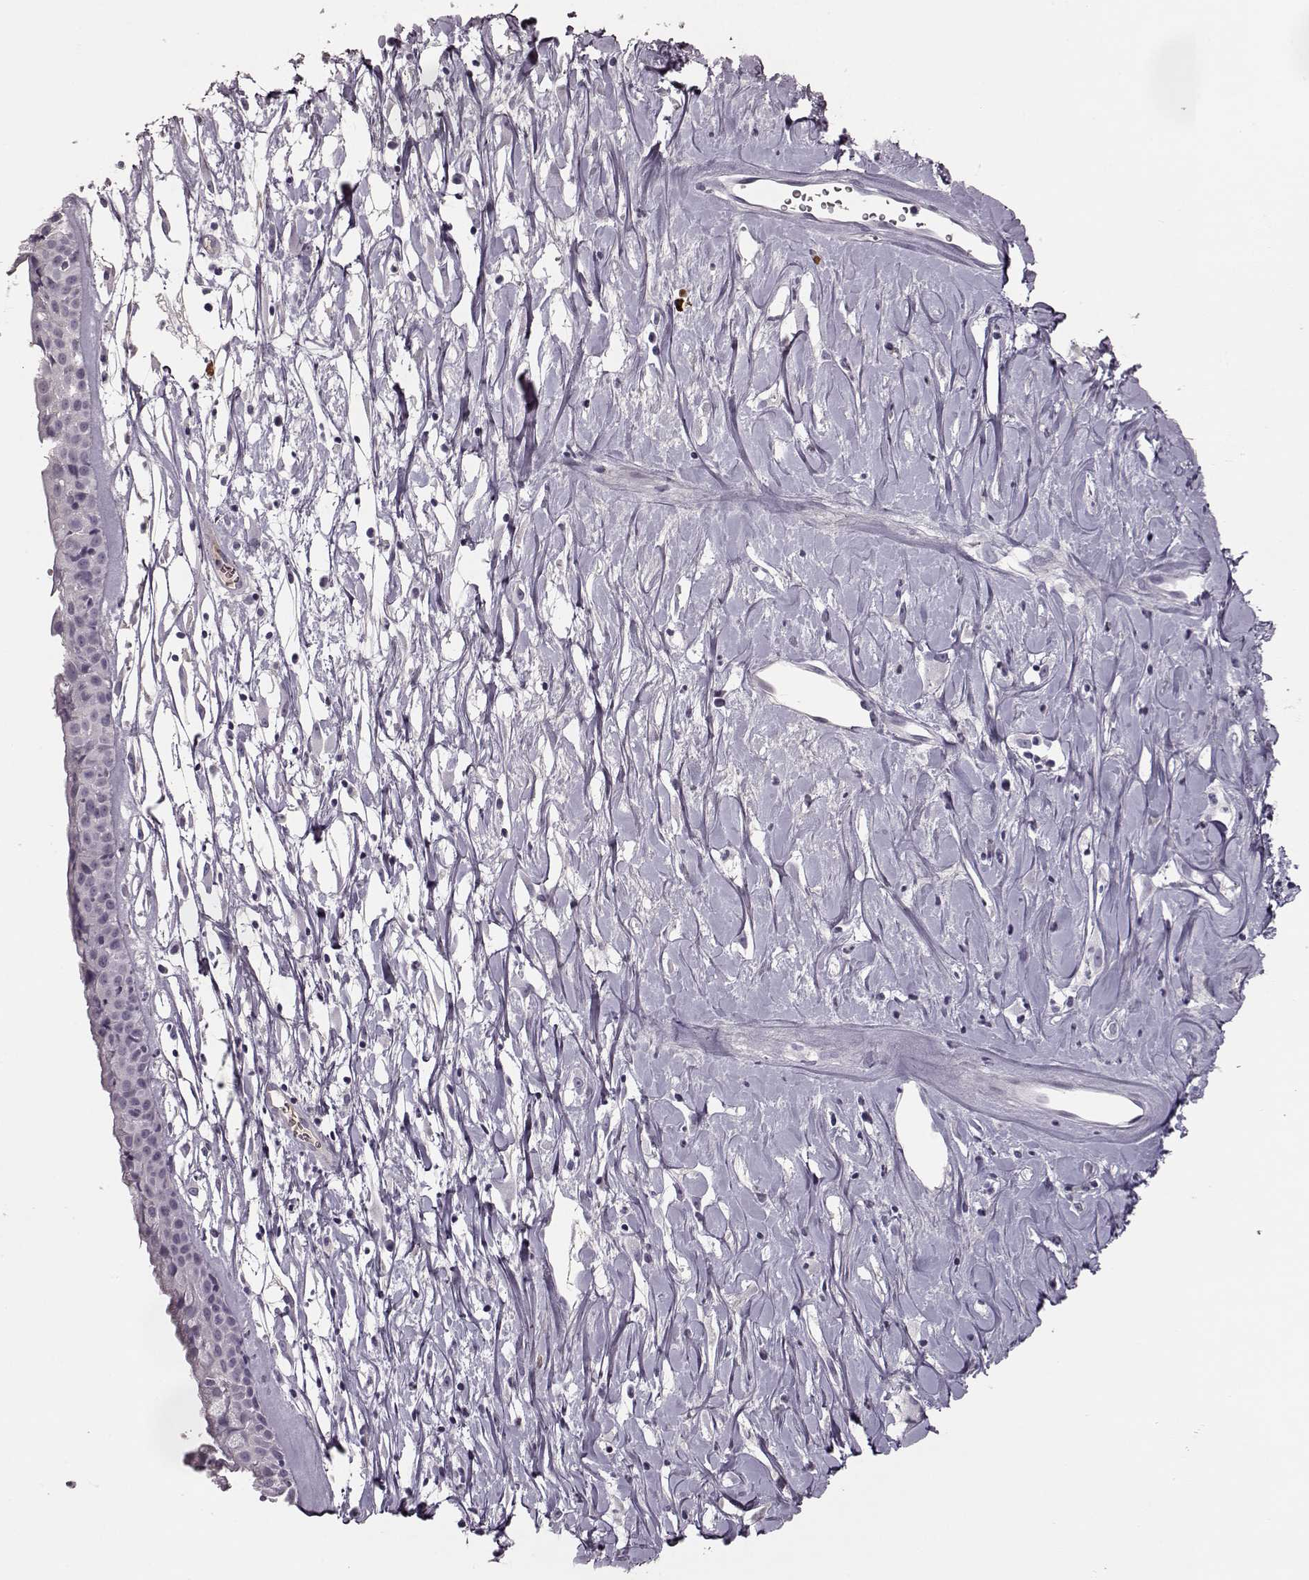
{"staining": {"intensity": "negative", "quantity": "none", "location": "none"}, "tissue": "nasopharynx", "cell_type": "Respiratory epithelial cells", "image_type": "normal", "snomed": [{"axis": "morphology", "description": "Normal tissue, NOS"}, {"axis": "topography", "description": "Nasopharynx"}], "caption": "High power microscopy histopathology image of an immunohistochemistry (IHC) image of unremarkable nasopharynx, revealing no significant staining in respiratory epithelial cells. (Stains: DAB (3,3'-diaminobenzidine) immunohistochemistry (IHC) with hematoxylin counter stain, Microscopy: brightfield microscopy at high magnification).", "gene": "CCL19", "patient": {"sex": "female", "age": 85}}